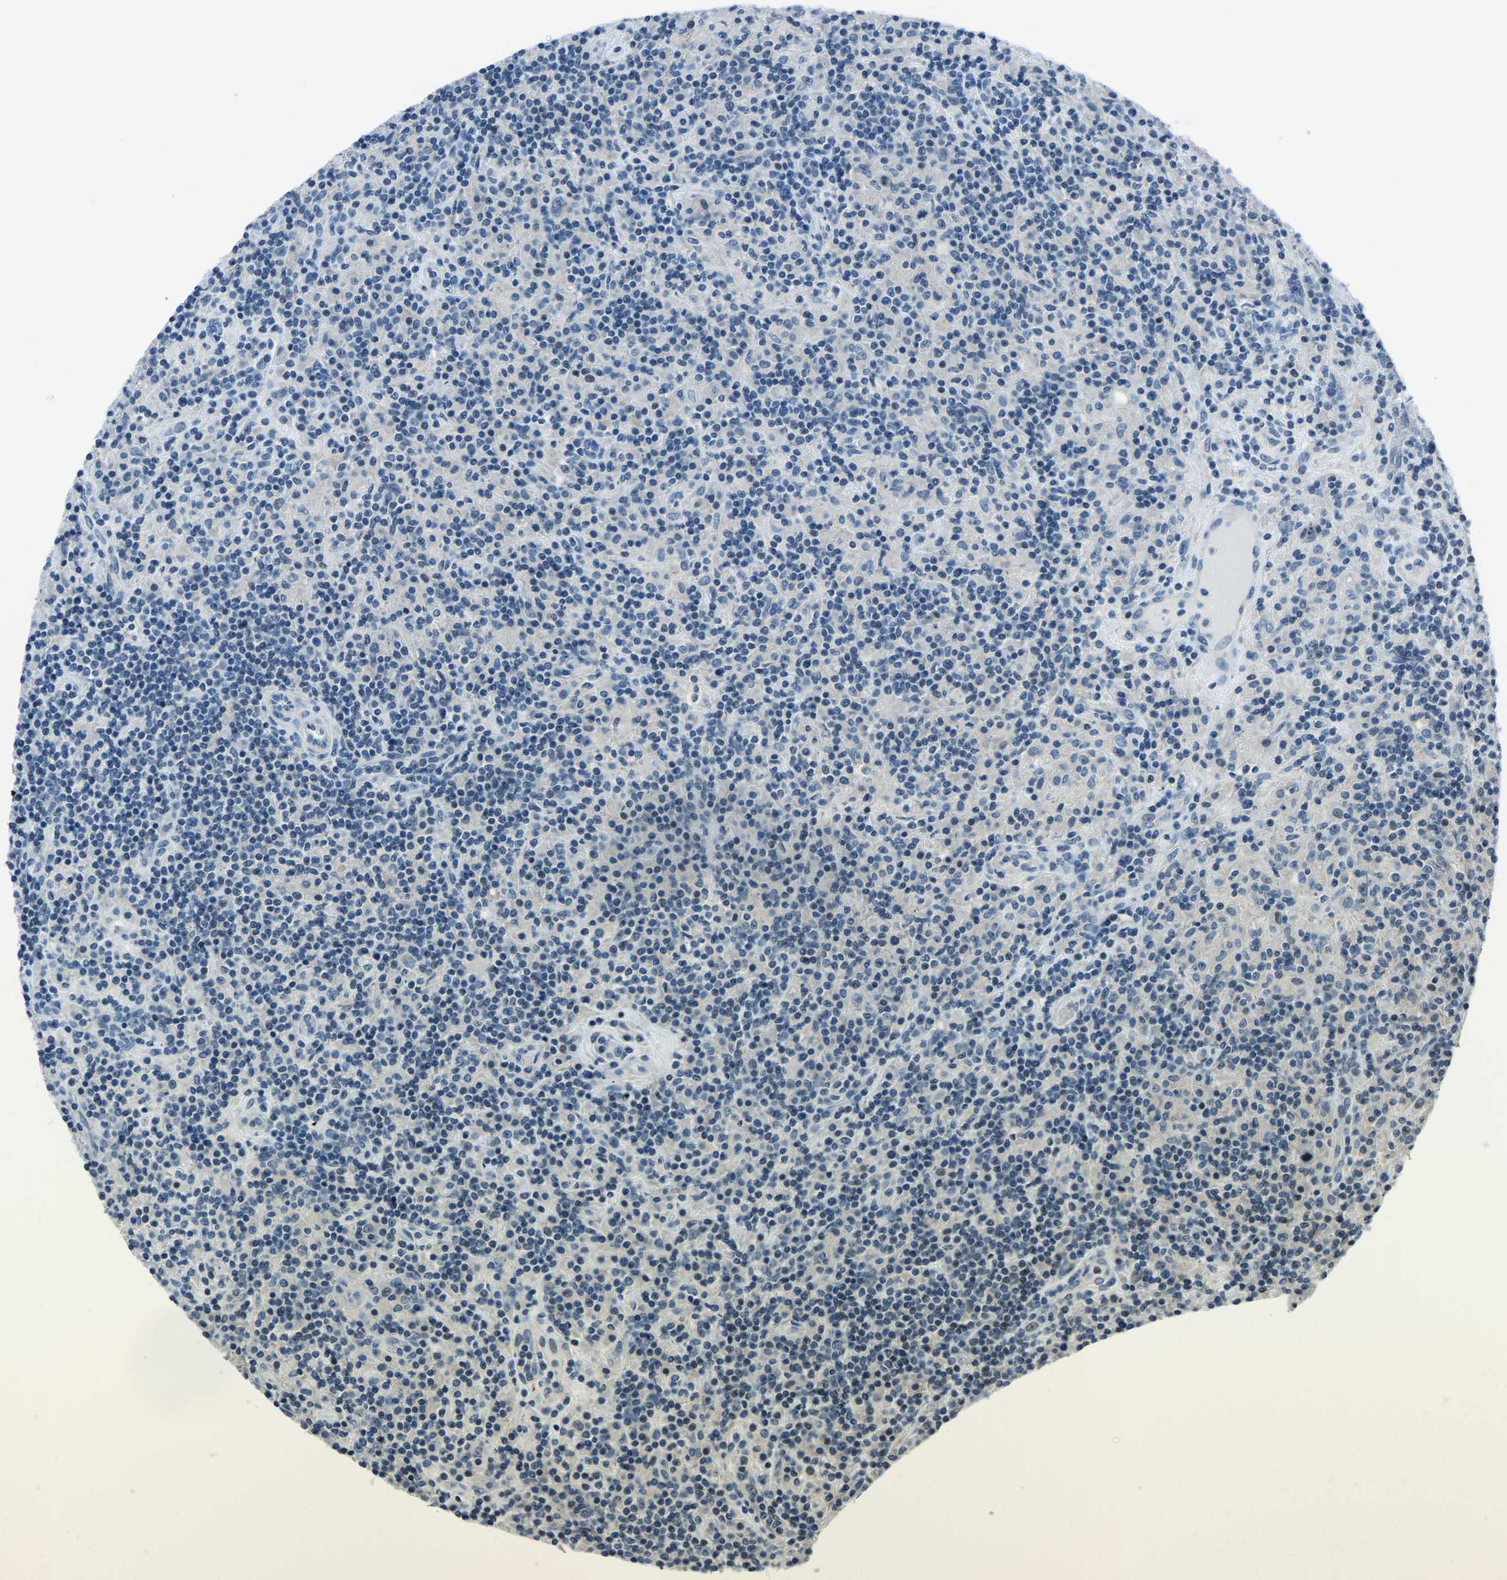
{"staining": {"intensity": "negative", "quantity": "none", "location": "none"}, "tissue": "lymphoma", "cell_type": "Tumor cells", "image_type": "cancer", "snomed": [{"axis": "morphology", "description": "Hodgkin's disease, NOS"}, {"axis": "topography", "description": "Lymph node"}], "caption": "IHC histopathology image of Hodgkin's disease stained for a protein (brown), which demonstrates no staining in tumor cells. (Immunohistochemistry (ihc), brightfield microscopy, high magnification).", "gene": "RRP1", "patient": {"sex": "male", "age": 70}}